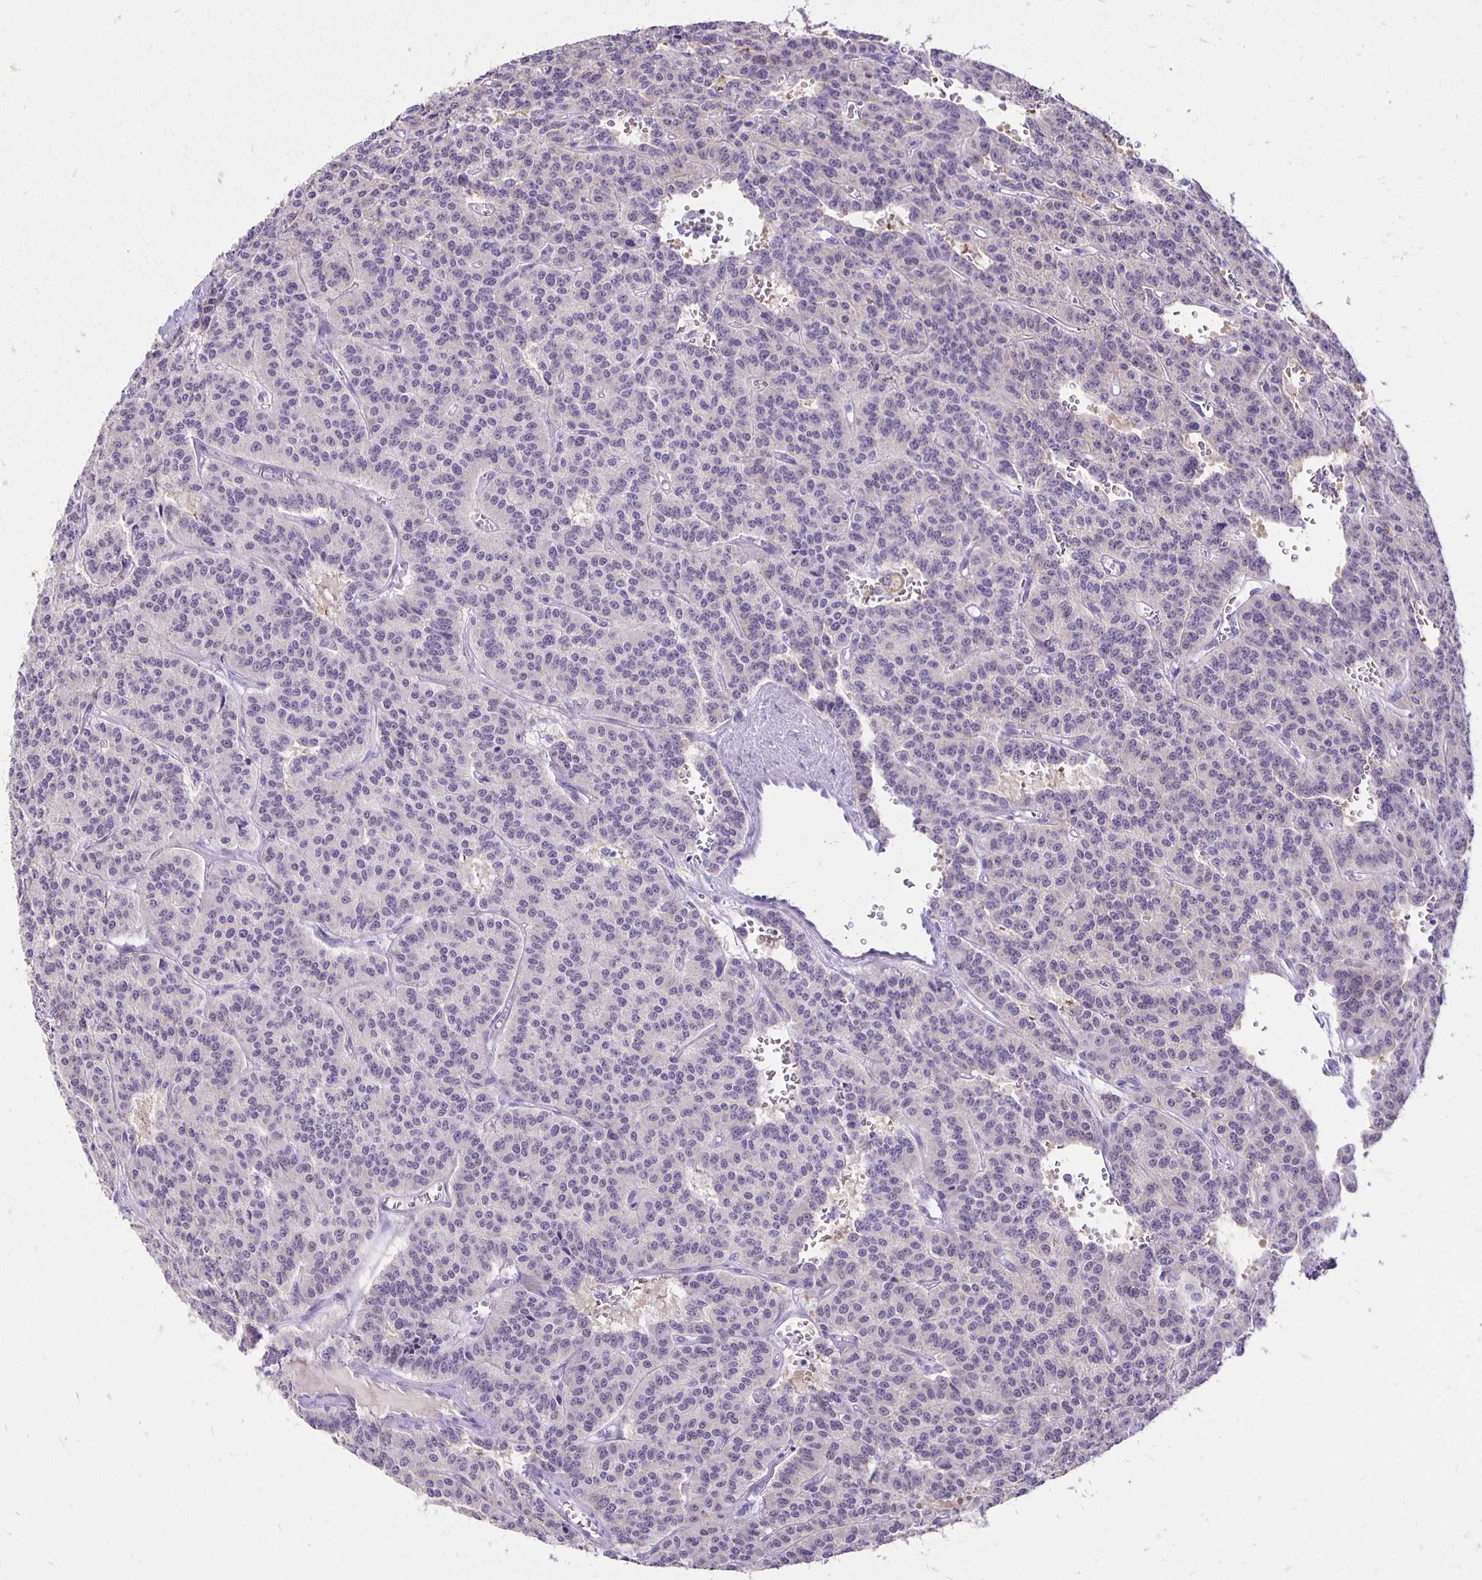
{"staining": {"intensity": "negative", "quantity": "none", "location": "none"}, "tissue": "carcinoid", "cell_type": "Tumor cells", "image_type": "cancer", "snomed": [{"axis": "morphology", "description": "Carcinoid, malignant, NOS"}, {"axis": "topography", "description": "Lung"}], "caption": "Photomicrograph shows no significant protein expression in tumor cells of malignant carcinoid.", "gene": "ANKRD45", "patient": {"sex": "female", "age": 71}}